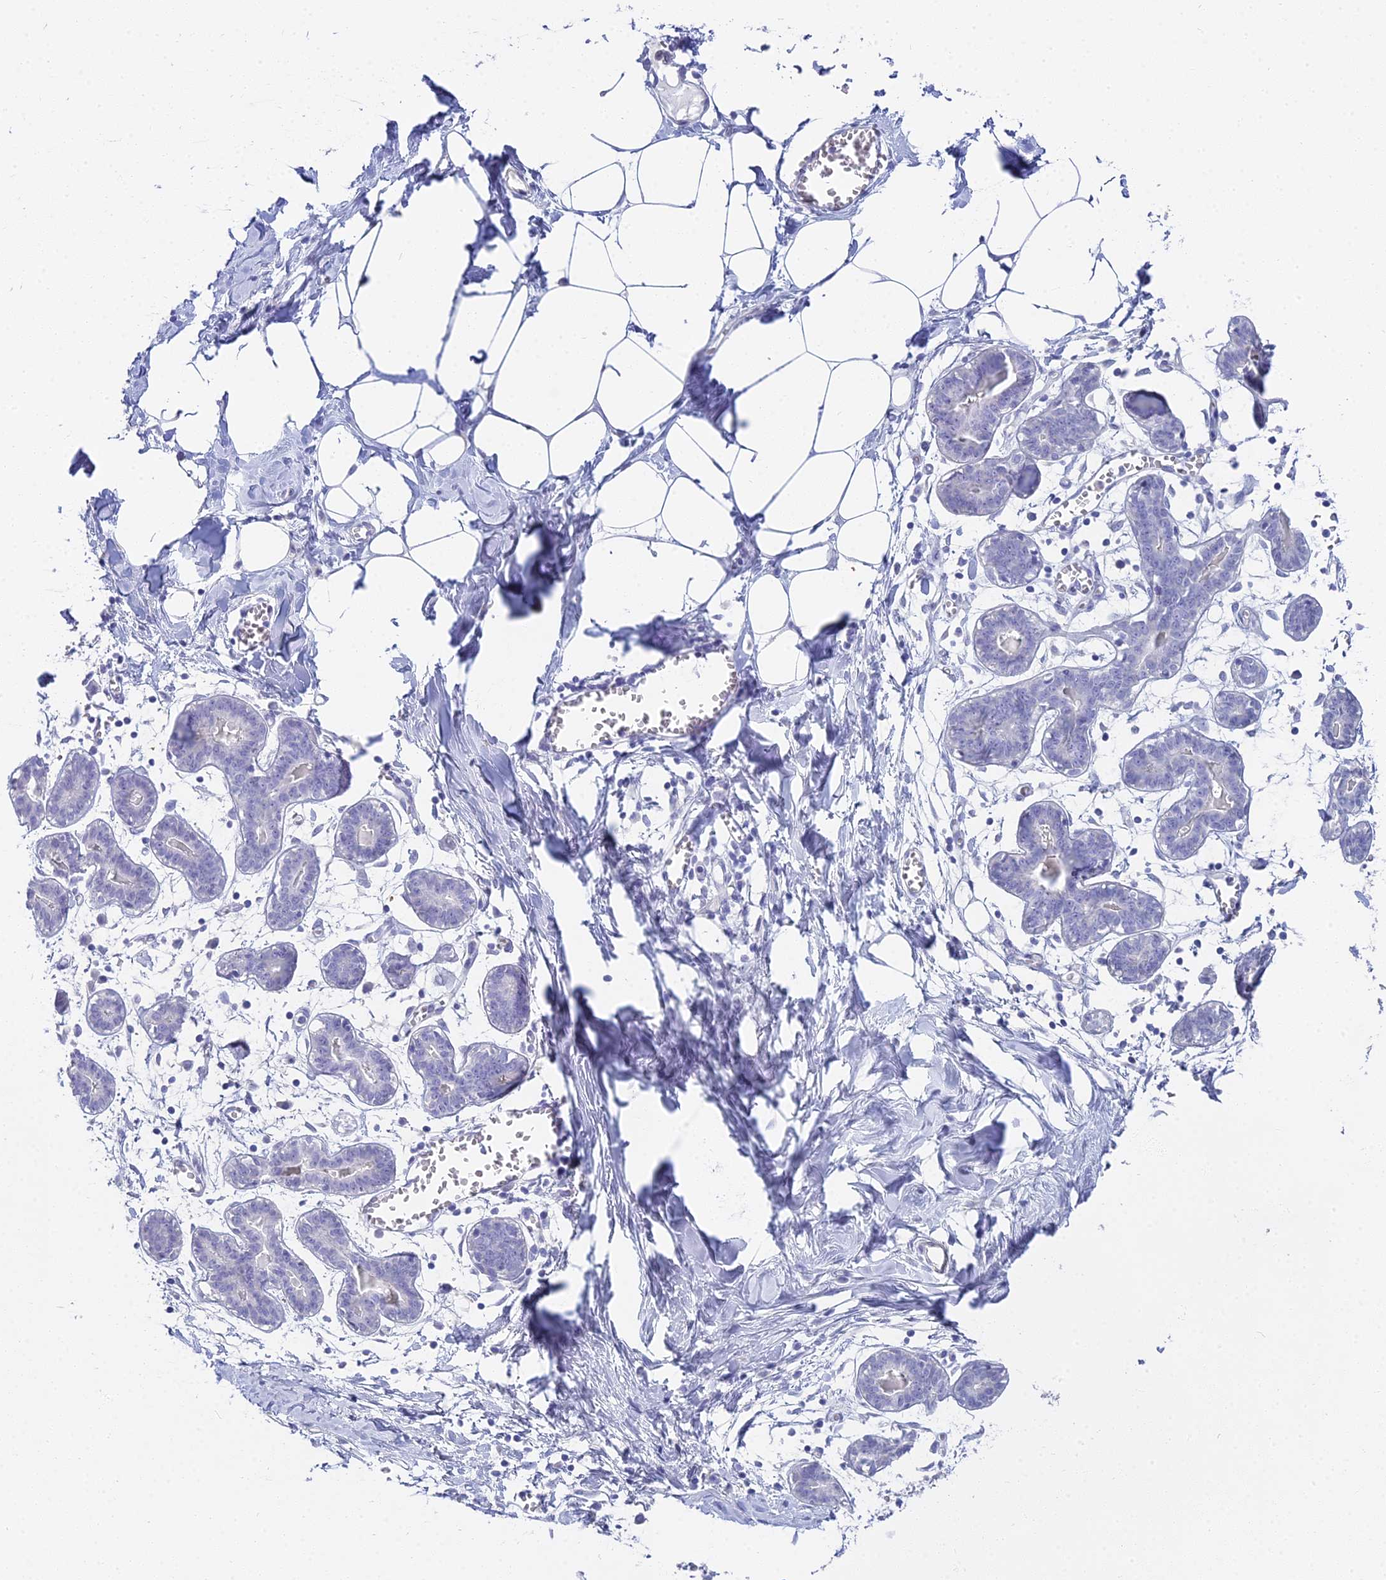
{"staining": {"intensity": "negative", "quantity": "none", "location": "none"}, "tissue": "breast", "cell_type": "Adipocytes", "image_type": "normal", "snomed": [{"axis": "morphology", "description": "Normal tissue, NOS"}, {"axis": "topography", "description": "Breast"}], "caption": "A high-resolution micrograph shows immunohistochemistry staining of normal breast, which shows no significant positivity in adipocytes. Brightfield microscopy of IHC stained with DAB (3,3'-diaminobenzidine) (brown) and hematoxylin (blue), captured at high magnification.", "gene": "S100A7", "patient": {"sex": "female", "age": 27}}